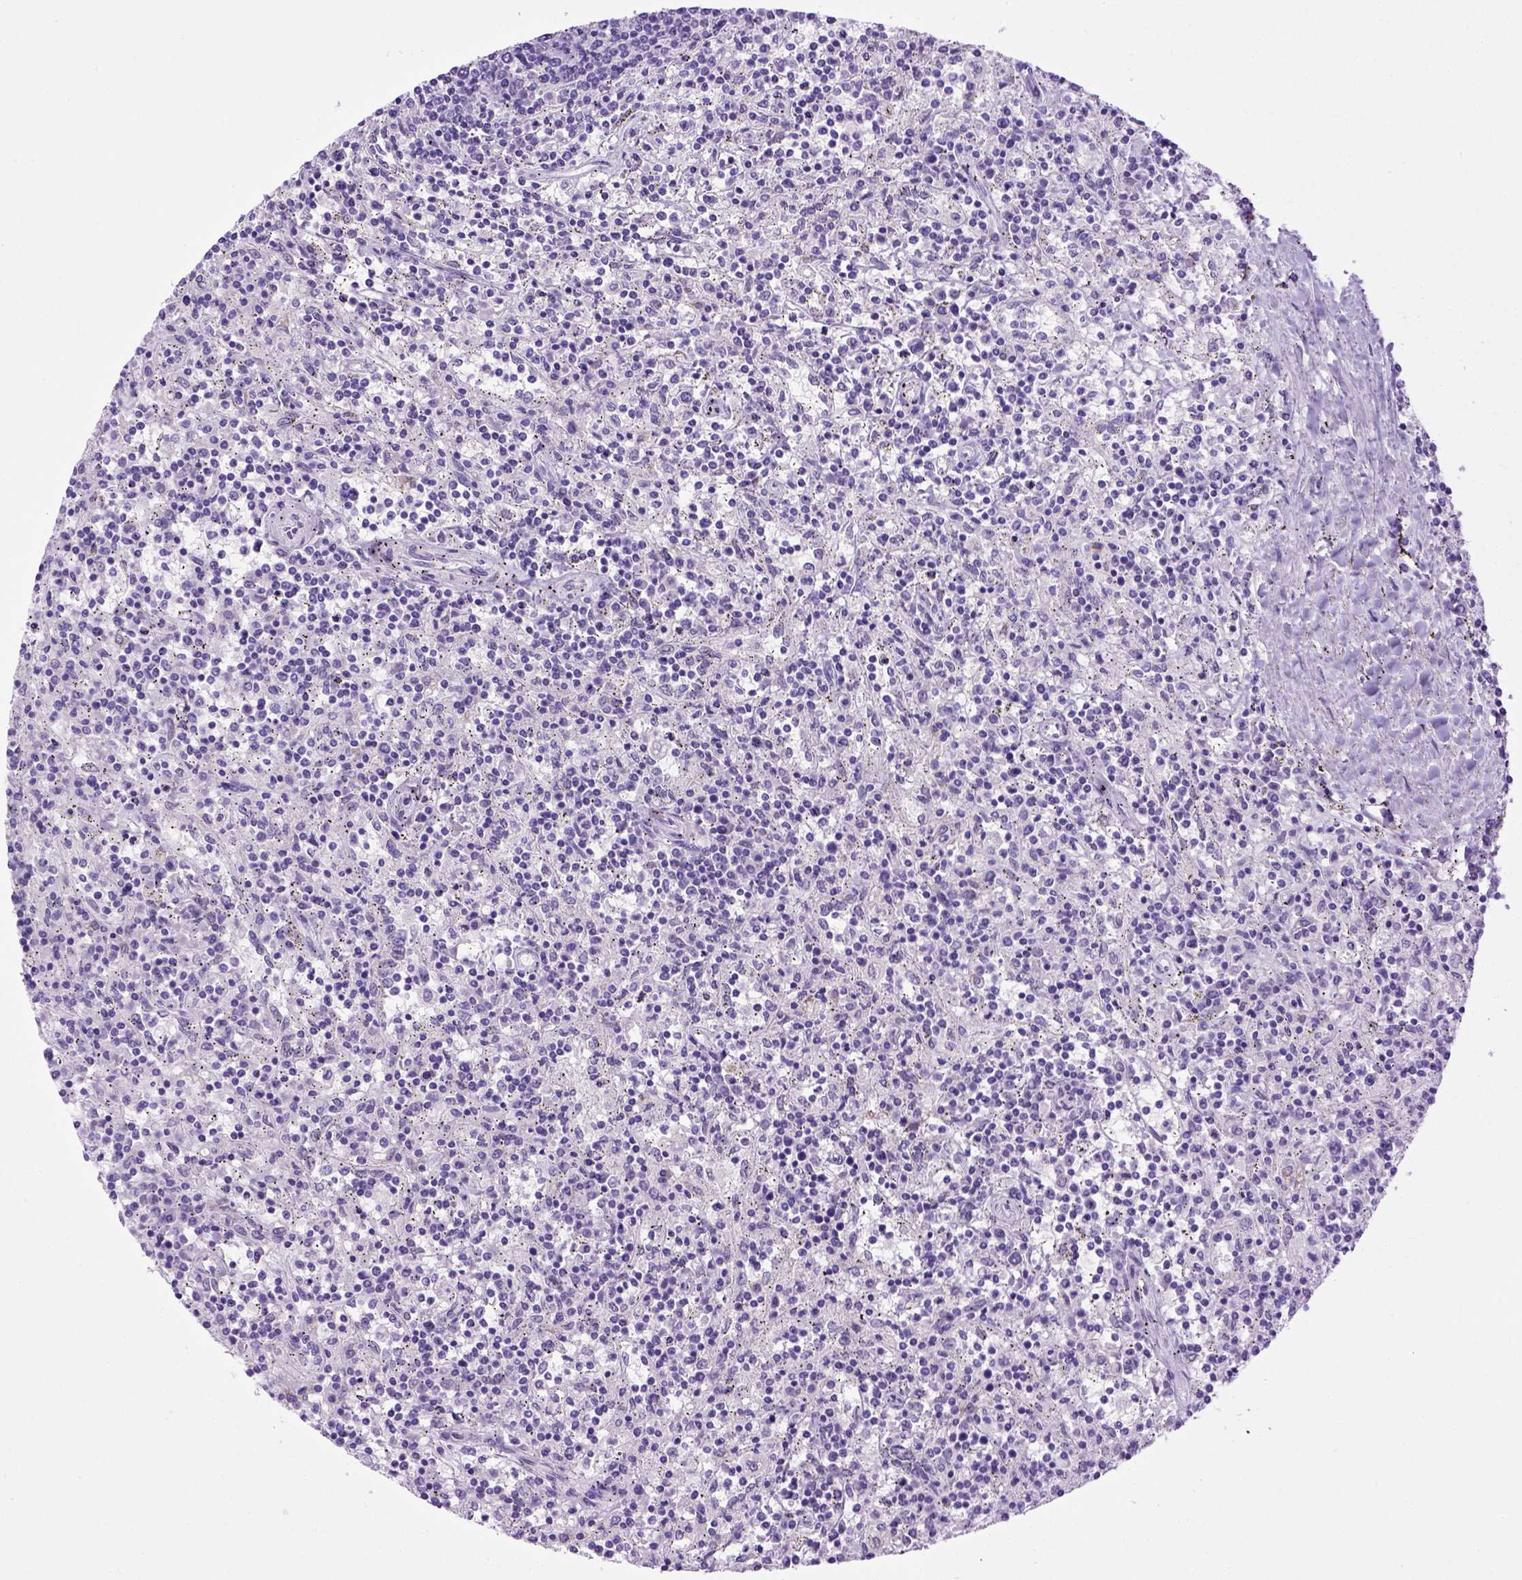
{"staining": {"intensity": "negative", "quantity": "none", "location": "none"}, "tissue": "lymphoma", "cell_type": "Tumor cells", "image_type": "cancer", "snomed": [{"axis": "morphology", "description": "Malignant lymphoma, non-Hodgkin's type, Low grade"}, {"axis": "topography", "description": "Spleen"}], "caption": "This is a micrograph of immunohistochemistry staining of malignant lymphoma, non-Hodgkin's type (low-grade), which shows no positivity in tumor cells.", "gene": "SGCG", "patient": {"sex": "male", "age": 62}}